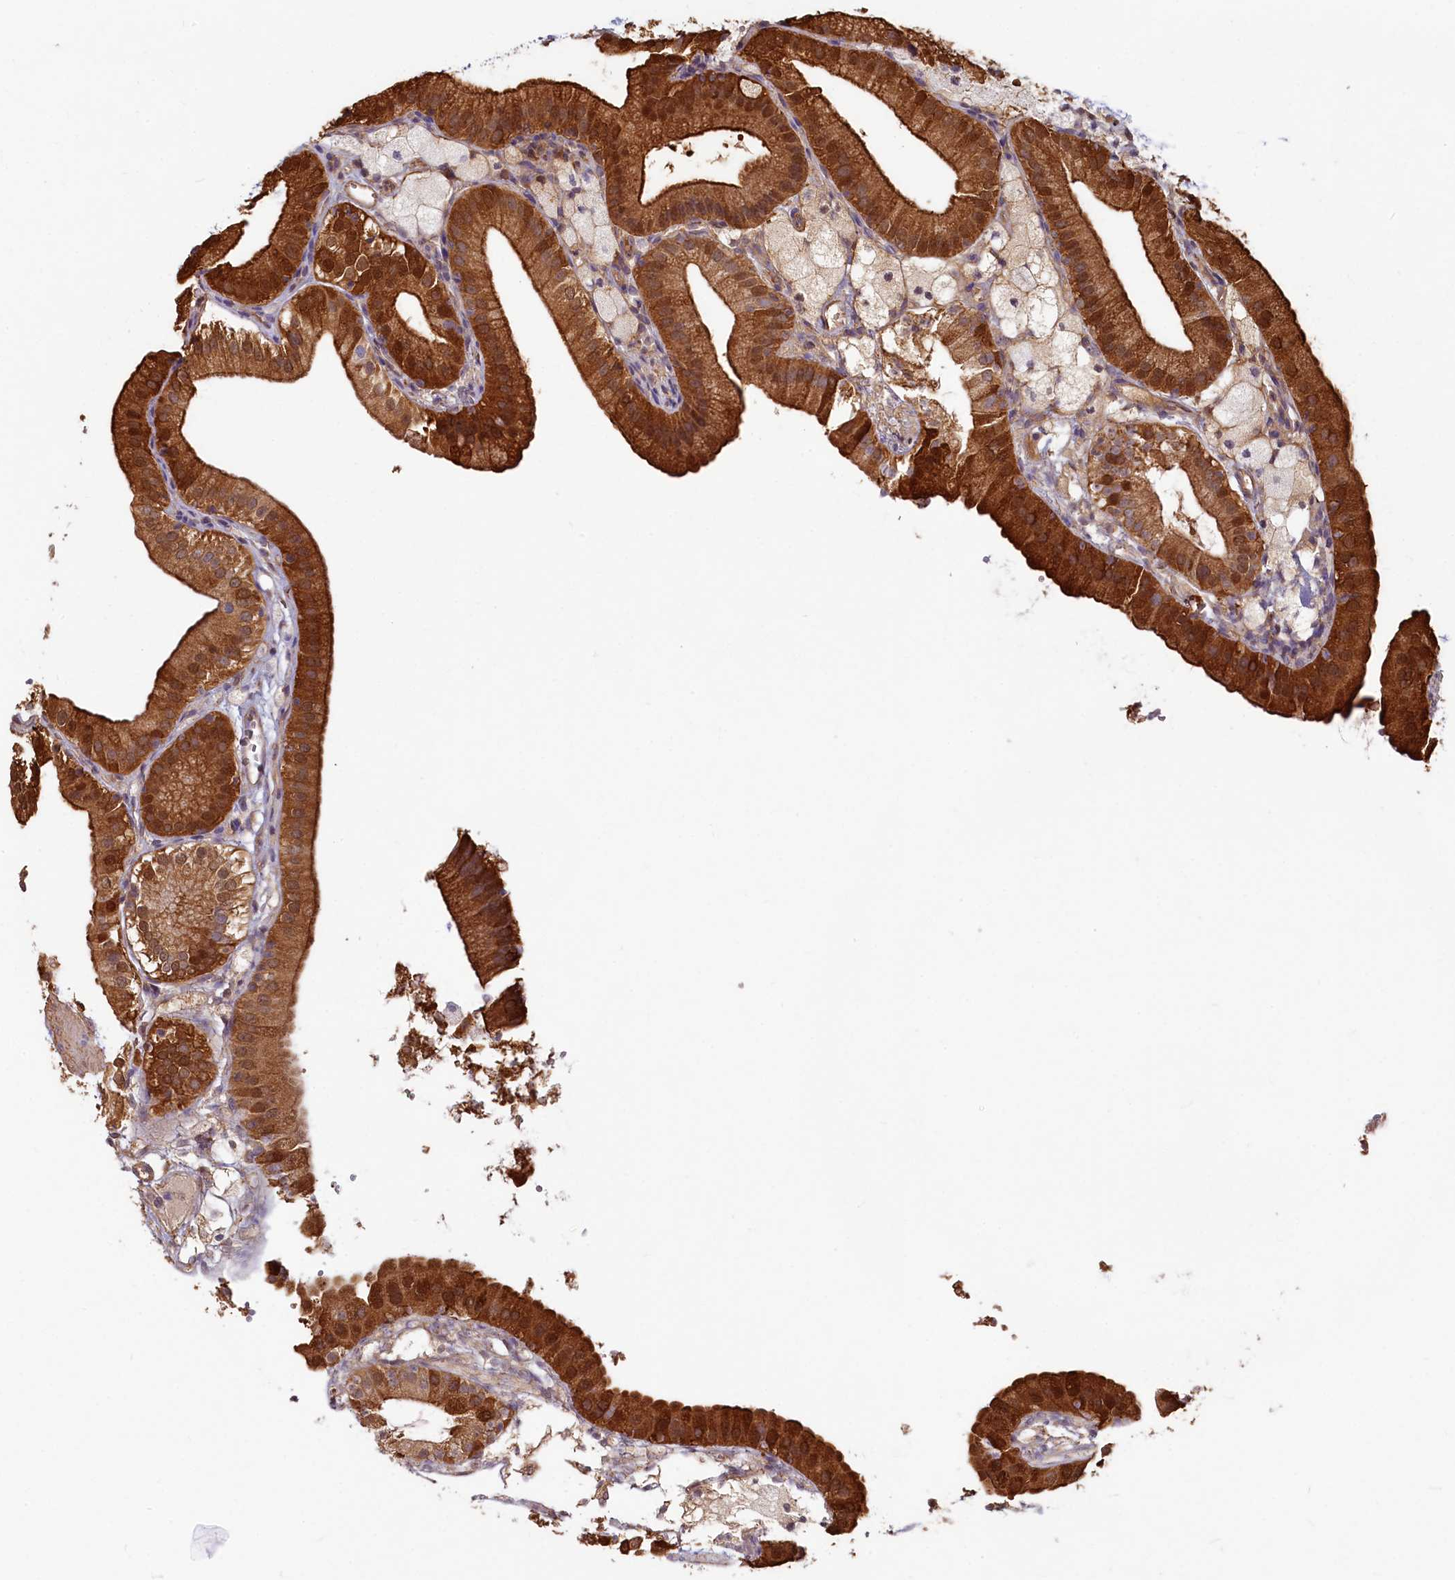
{"staining": {"intensity": "strong", "quantity": ">75%", "location": "cytoplasmic/membranous"}, "tissue": "gallbladder", "cell_type": "Glandular cells", "image_type": "normal", "snomed": [{"axis": "morphology", "description": "Normal tissue, NOS"}, {"axis": "topography", "description": "Gallbladder"}], "caption": "Protein analysis of unremarkable gallbladder reveals strong cytoplasmic/membranous staining in approximately >75% of glandular cells. The staining was performed using DAB (3,3'-diaminobenzidine), with brown indicating positive protein expression. Nuclei are stained blue with hematoxylin.", "gene": "LMOD3", "patient": {"sex": "male", "age": 55}}